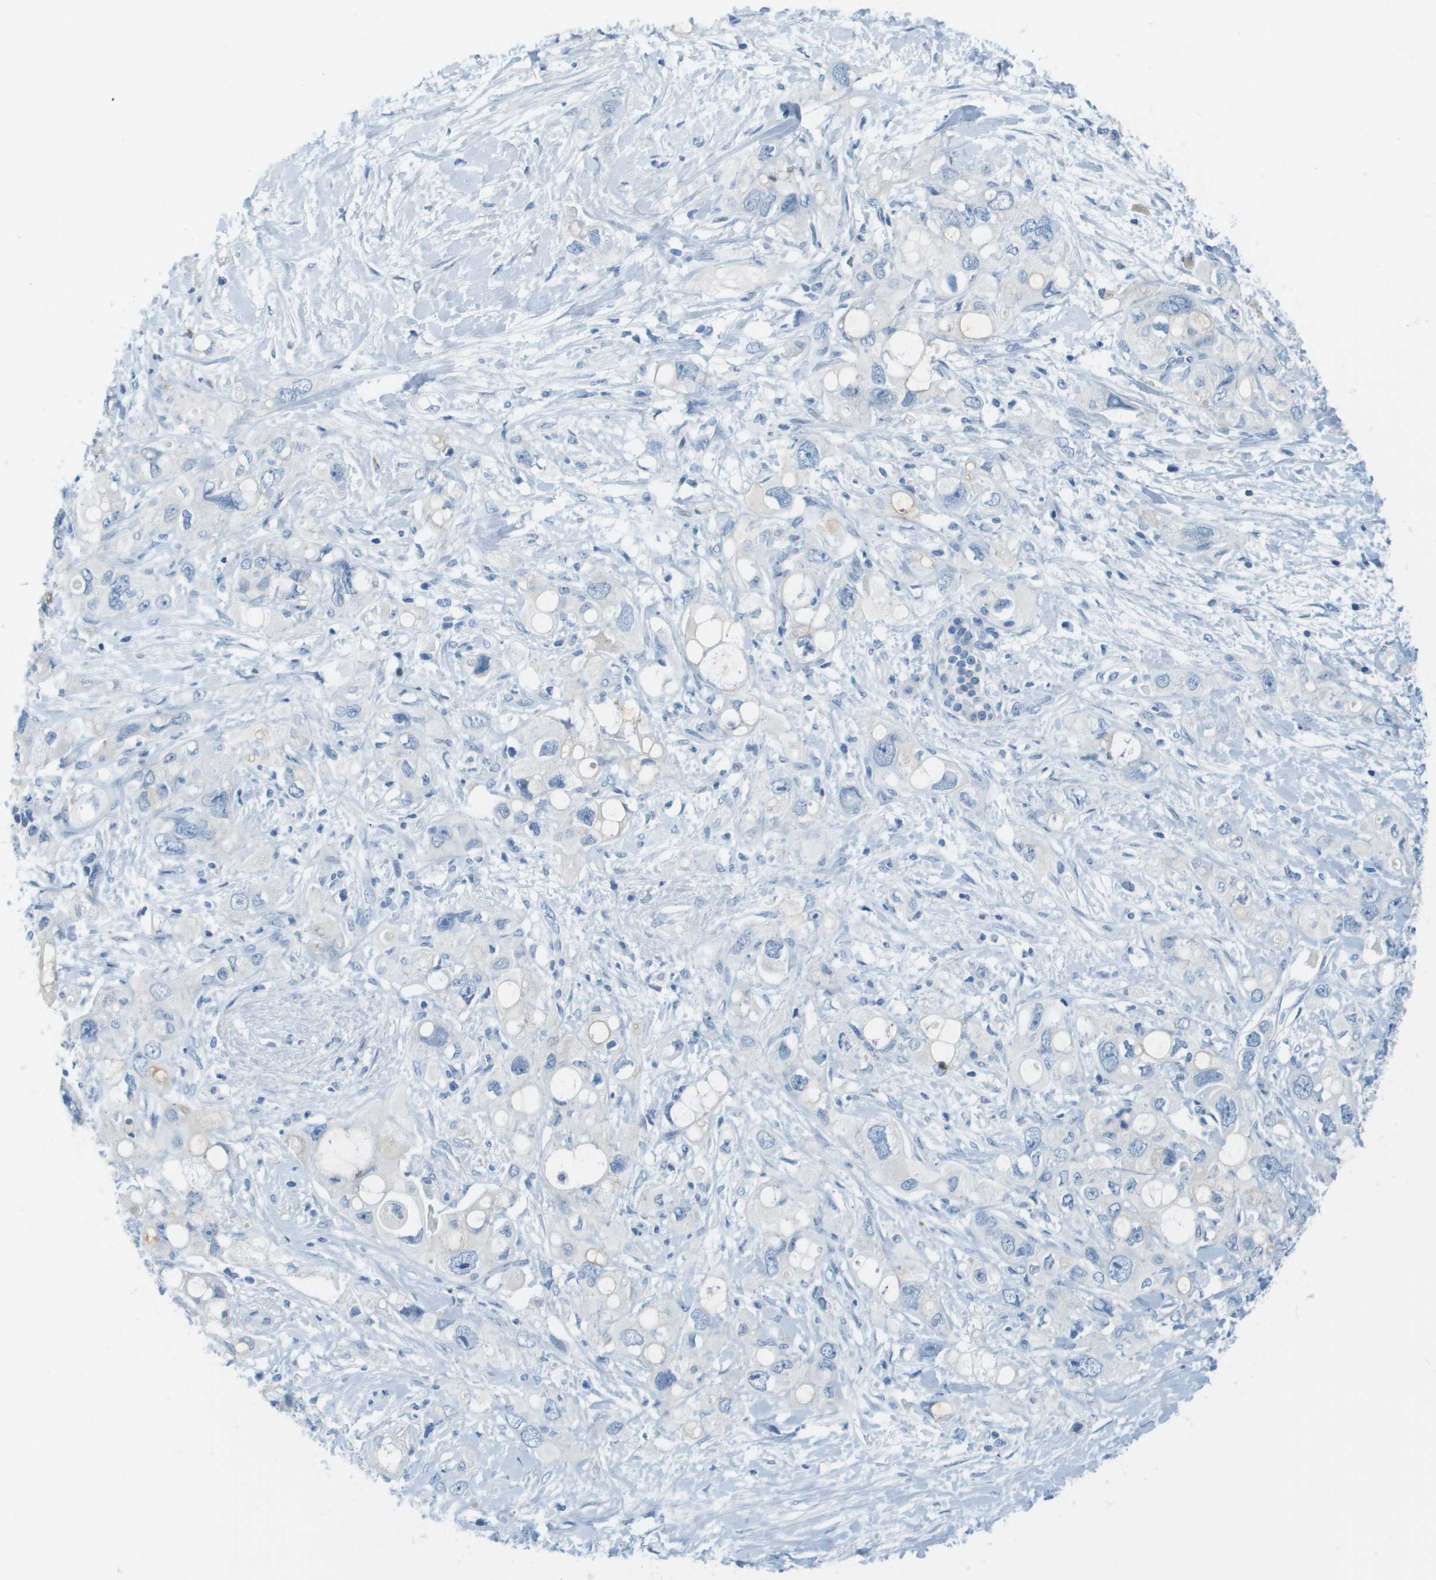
{"staining": {"intensity": "negative", "quantity": "none", "location": "none"}, "tissue": "pancreatic cancer", "cell_type": "Tumor cells", "image_type": "cancer", "snomed": [{"axis": "morphology", "description": "Adenocarcinoma, NOS"}, {"axis": "topography", "description": "Pancreas"}], "caption": "High power microscopy micrograph of an IHC photomicrograph of pancreatic cancer (adenocarcinoma), revealing no significant expression in tumor cells. (DAB (3,3'-diaminobenzidine) immunohistochemistry visualized using brightfield microscopy, high magnification).", "gene": "CDHR2", "patient": {"sex": "female", "age": 56}}